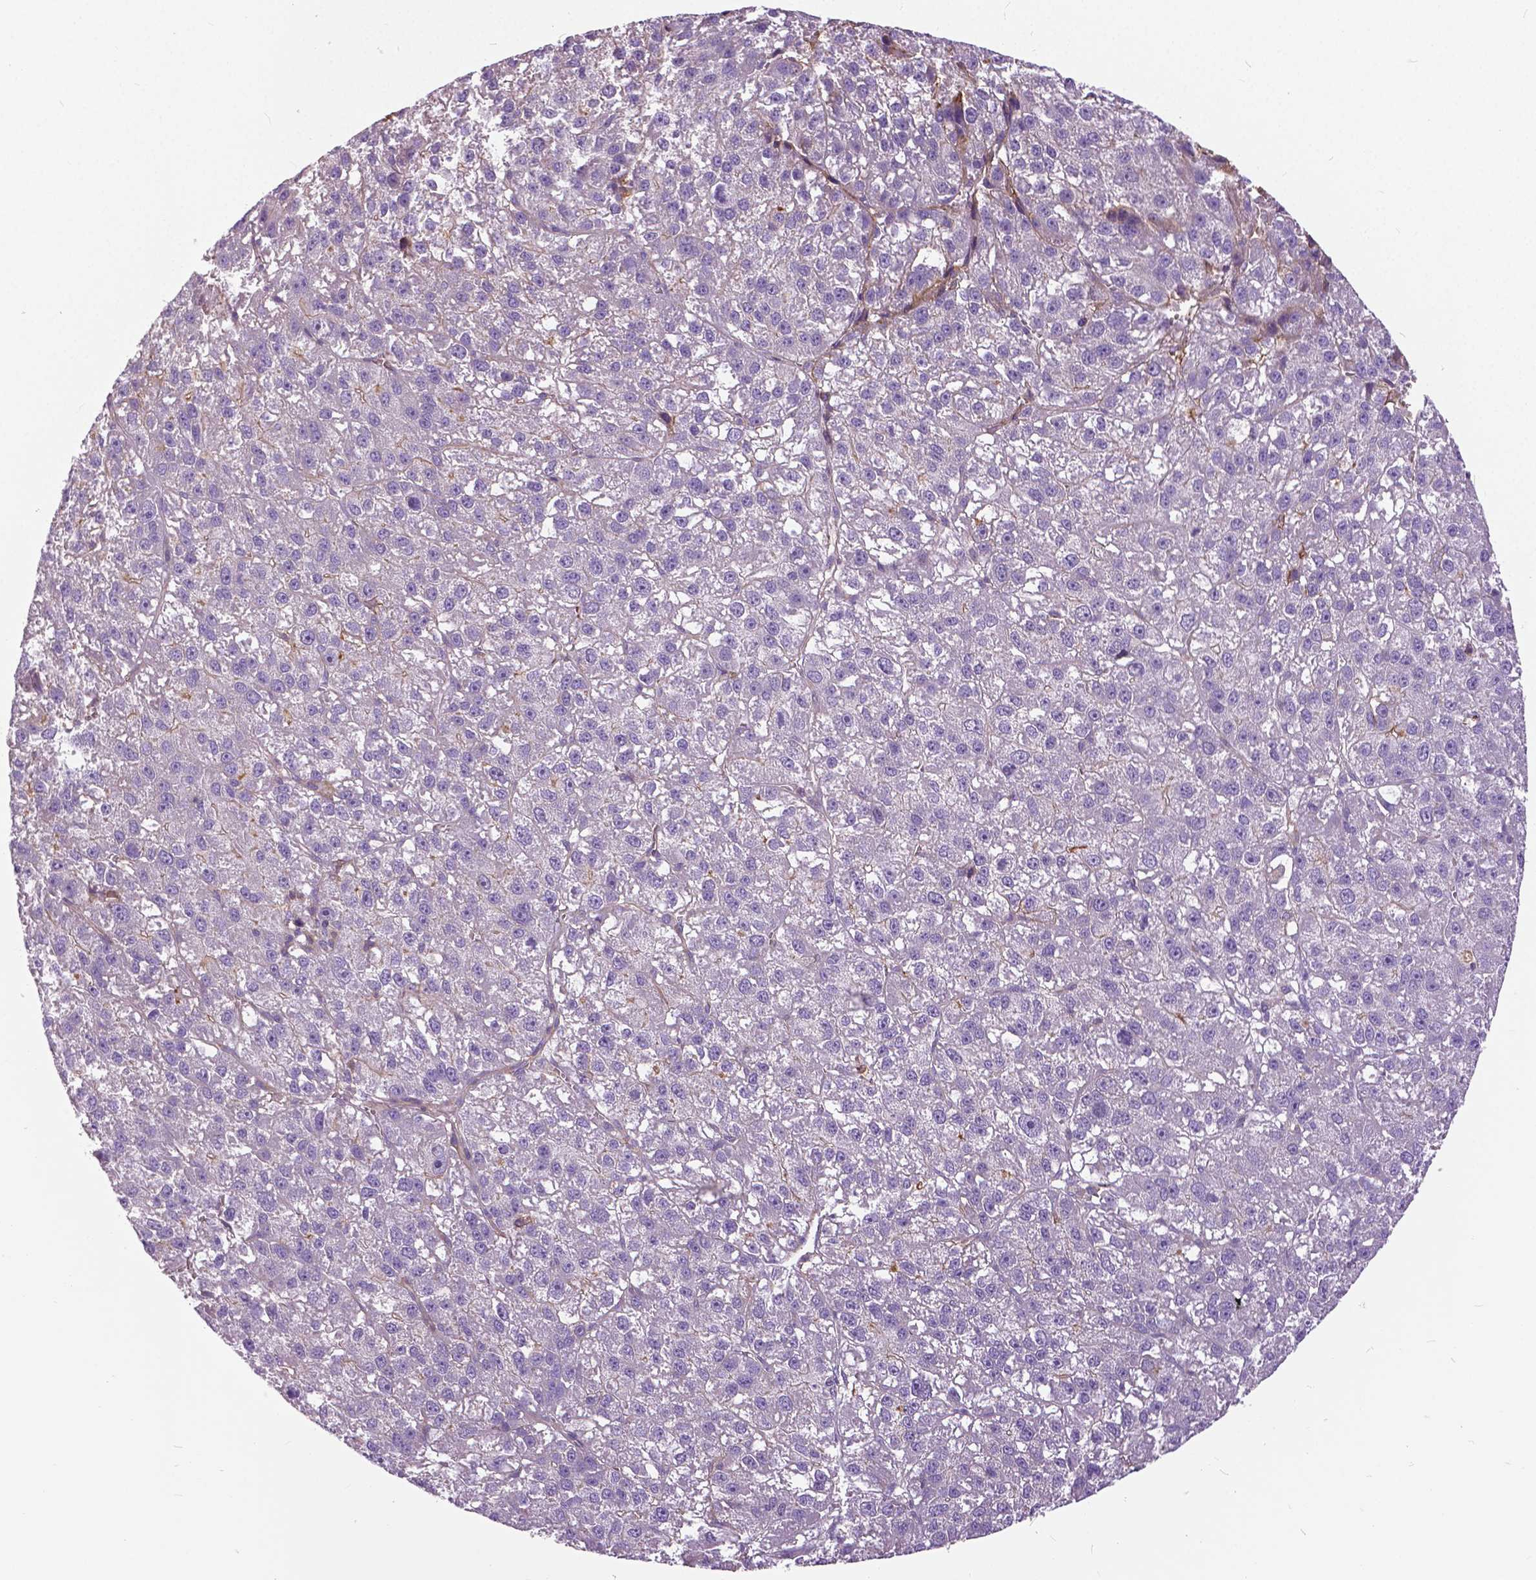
{"staining": {"intensity": "negative", "quantity": "none", "location": "none"}, "tissue": "liver cancer", "cell_type": "Tumor cells", "image_type": "cancer", "snomed": [{"axis": "morphology", "description": "Carcinoma, Hepatocellular, NOS"}, {"axis": "topography", "description": "Liver"}], "caption": "Human liver cancer stained for a protein using IHC demonstrates no staining in tumor cells.", "gene": "ANXA13", "patient": {"sex": "female", "age": 70}}